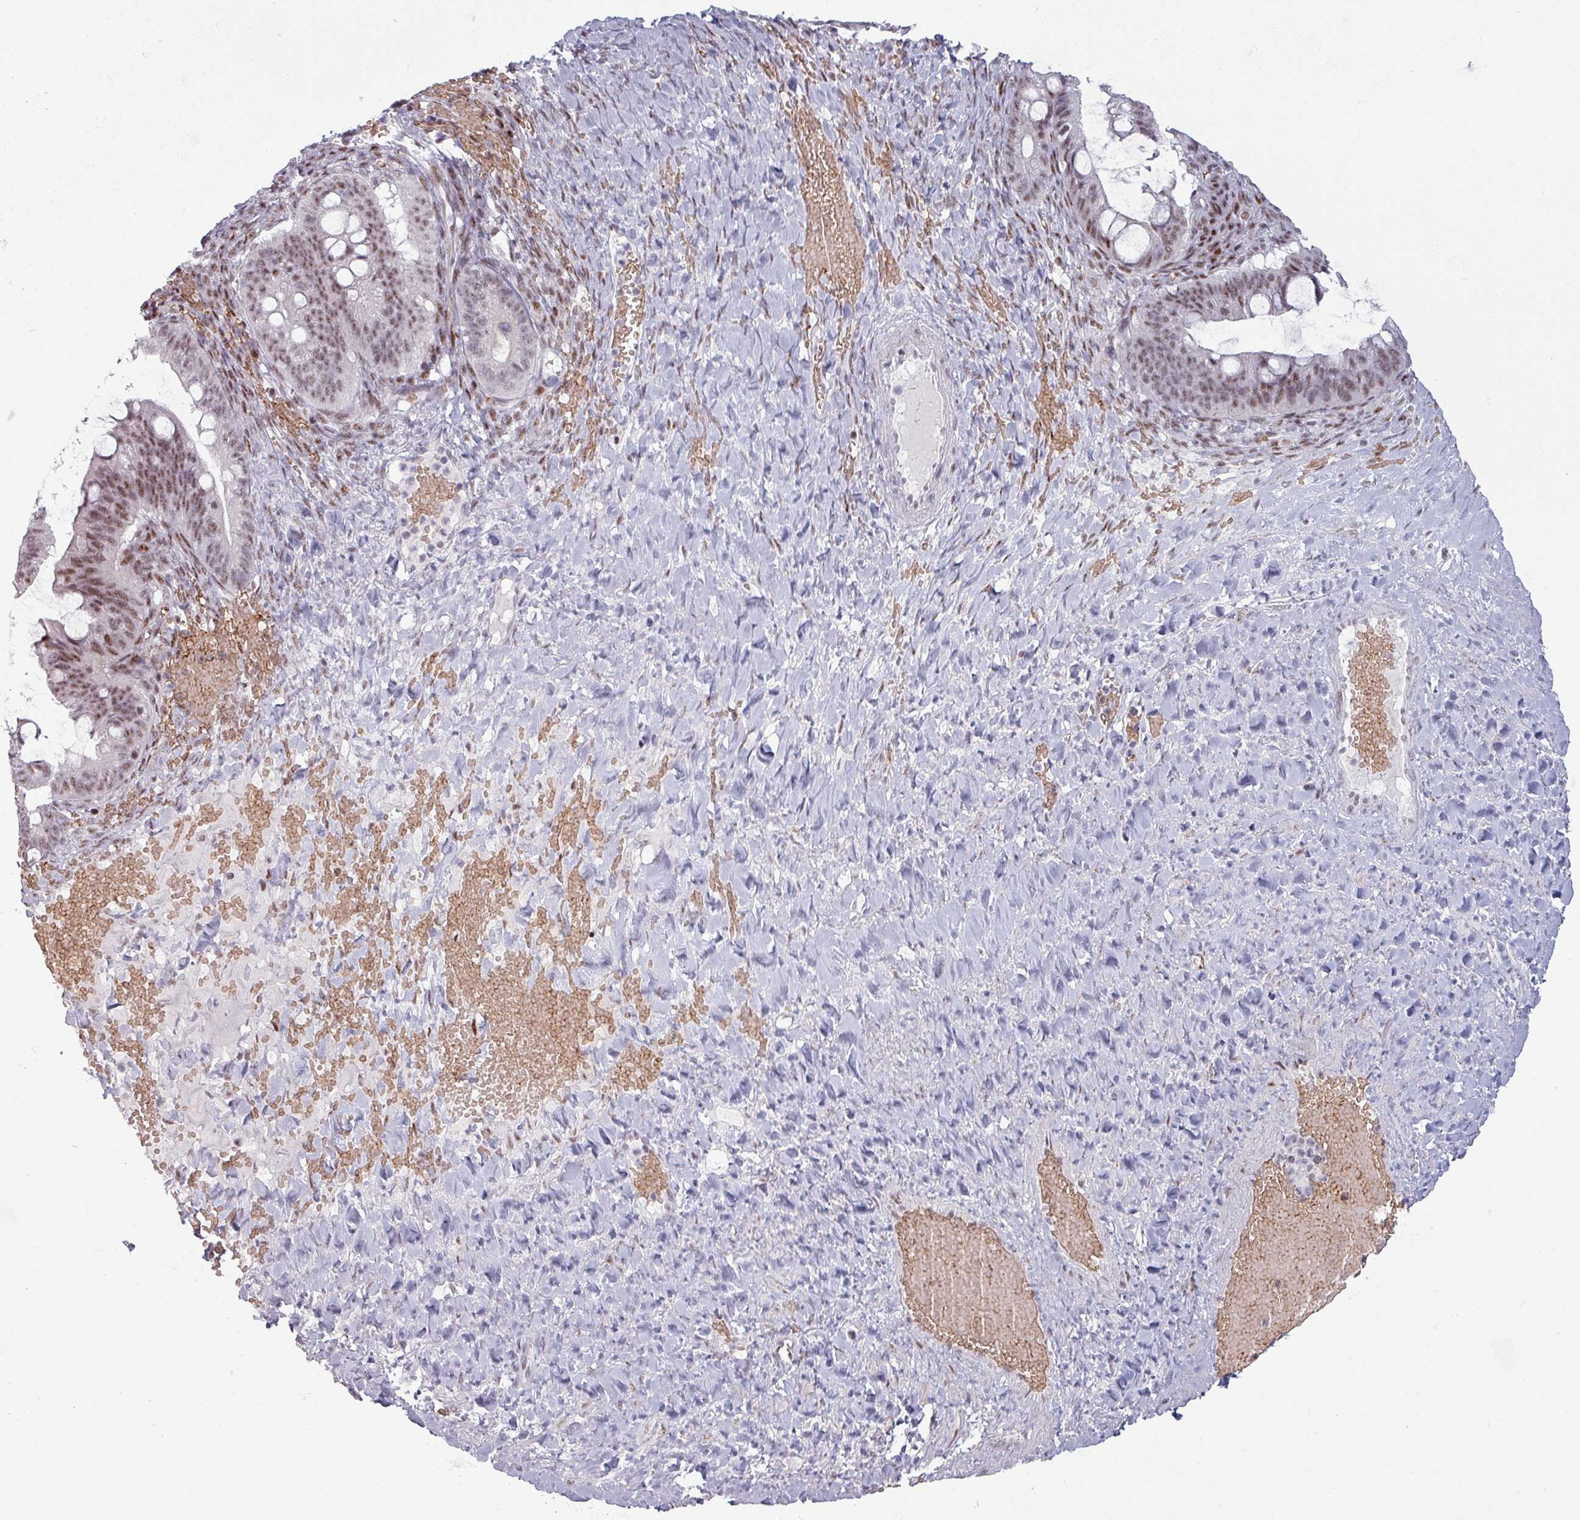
{"staining": {"intensity": "moderate", "quantity": ">75%", "location": "nuclear"}, "tissue": "ovarian cancer", "cell_type": "Tumor cells", "image_type": "cancer", "snomed": [{"axis": "morphology", "description": "Cystadenocarcinoma, mucinous, NOS"}, {"axis": "topography", "description": "Ovary"}], "caption": "IHC micrograph of ovarian cancer stained for a protein (brown), which shows medium levels of moderate nuclear expression in approximately >75% of tumor cells.", "gene": "NCOR1", "patient": {"sex": "female", "age": 73}}